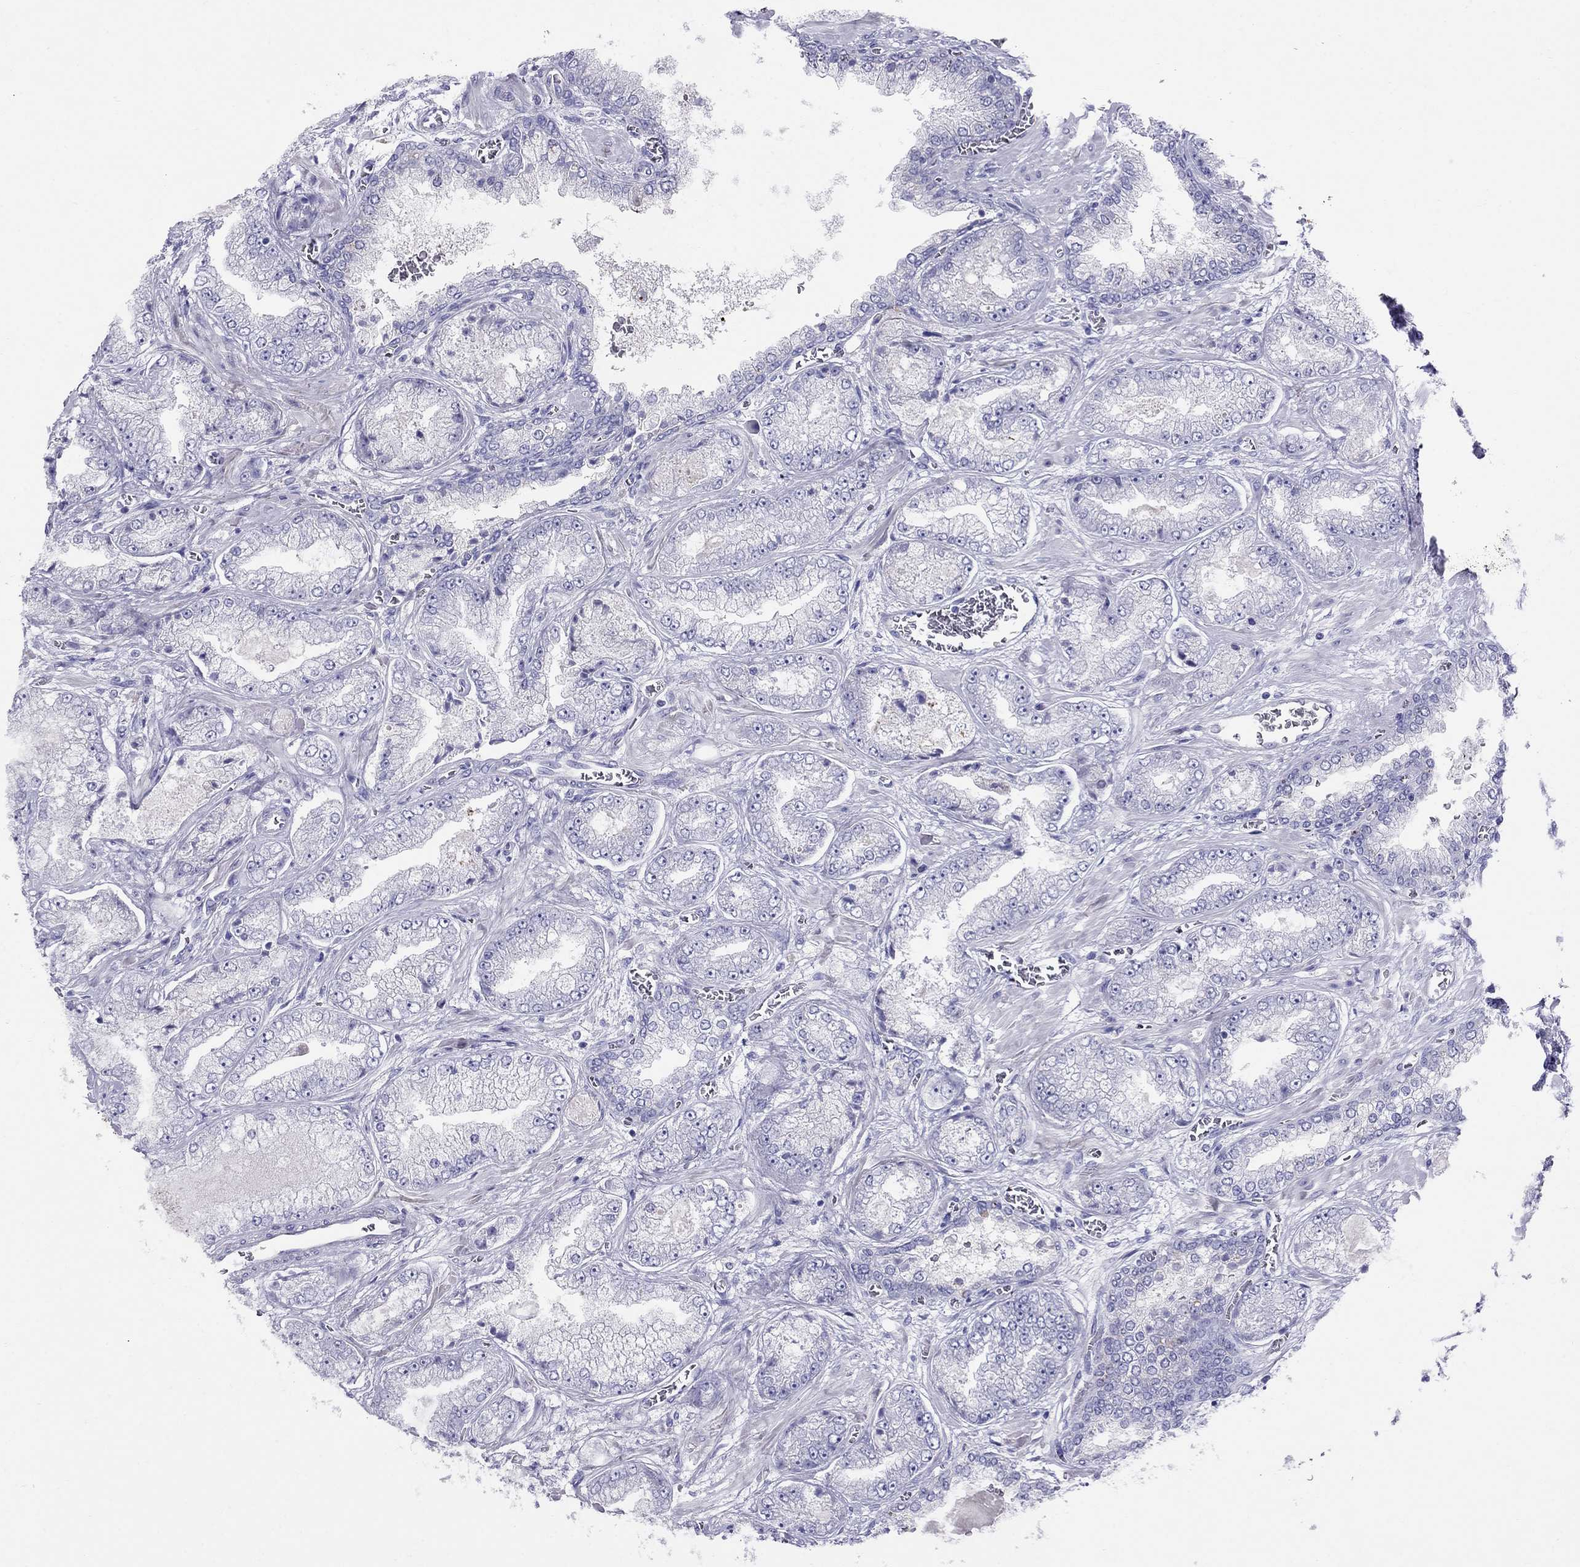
{"staining": {"intensity": "negative", "quantity": "none", "location": "none"}, "tissue": "prostate cancer", "cell_type": "Tumor cells", "image_type": "cancer", "snomed": [{"axis": "morphology", "description": "Adenocarcinoma, Low grade"}, {"axis": "topography", "description": "Prostate"}], "caption": "Prostate cancer (adenocarcinoma (low-grade)) was stained to show a protein in brown. There is no significant expression in tumor cells.", "gene": "SPINT4", "patient": {"sex": "male", "age": 57}}